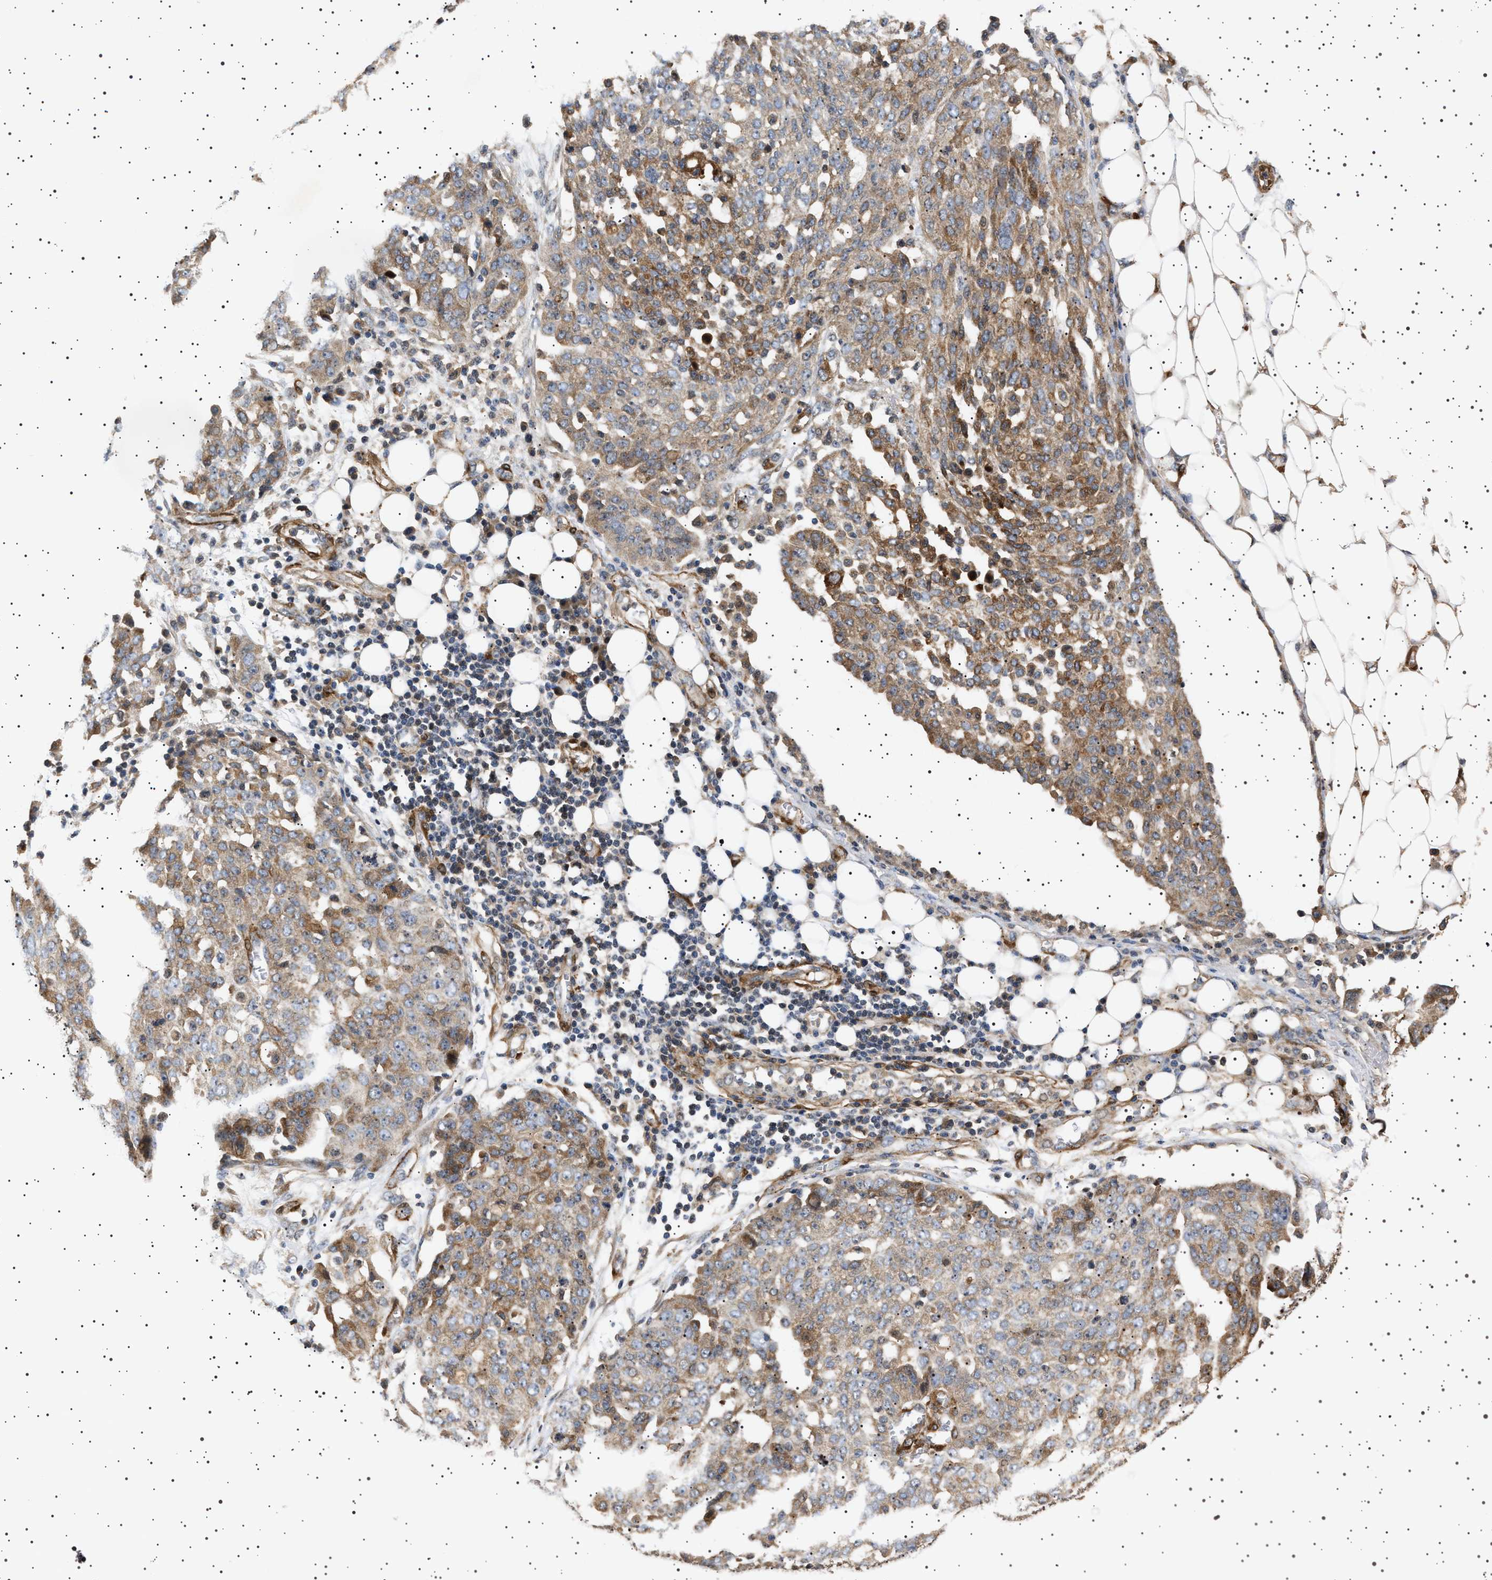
{"staining": {"intensity": "moderate", "quantity": ">75%", "location": "cytoplasmic/membranous"}, "tissue": "ovarian cancer", "cell_type": "Tumor cells", "image_type": "cancer", "snomed": [{"axis": "morphology", "description": "Cystadenocarcinoma, serous, NOS"}, {"axis": "topography", "description": "Soft tissue"}, {"axis": "topography", "description": "Ovary"}], "caption": "Protein expression analysis of human ovarian cancer (serous cystadenocarcinoma) reveals moderate cytoplasmic/membranous positivity in approximately >75% of tumor cells. The staining was performed using DAB to visualize the protein expression in brown, while the nuclei were stained in blue with hematoxylin (Magnification: 20x).", "gene": "GUCY1B1", "patient": {"sex": "female", "age": 57}}